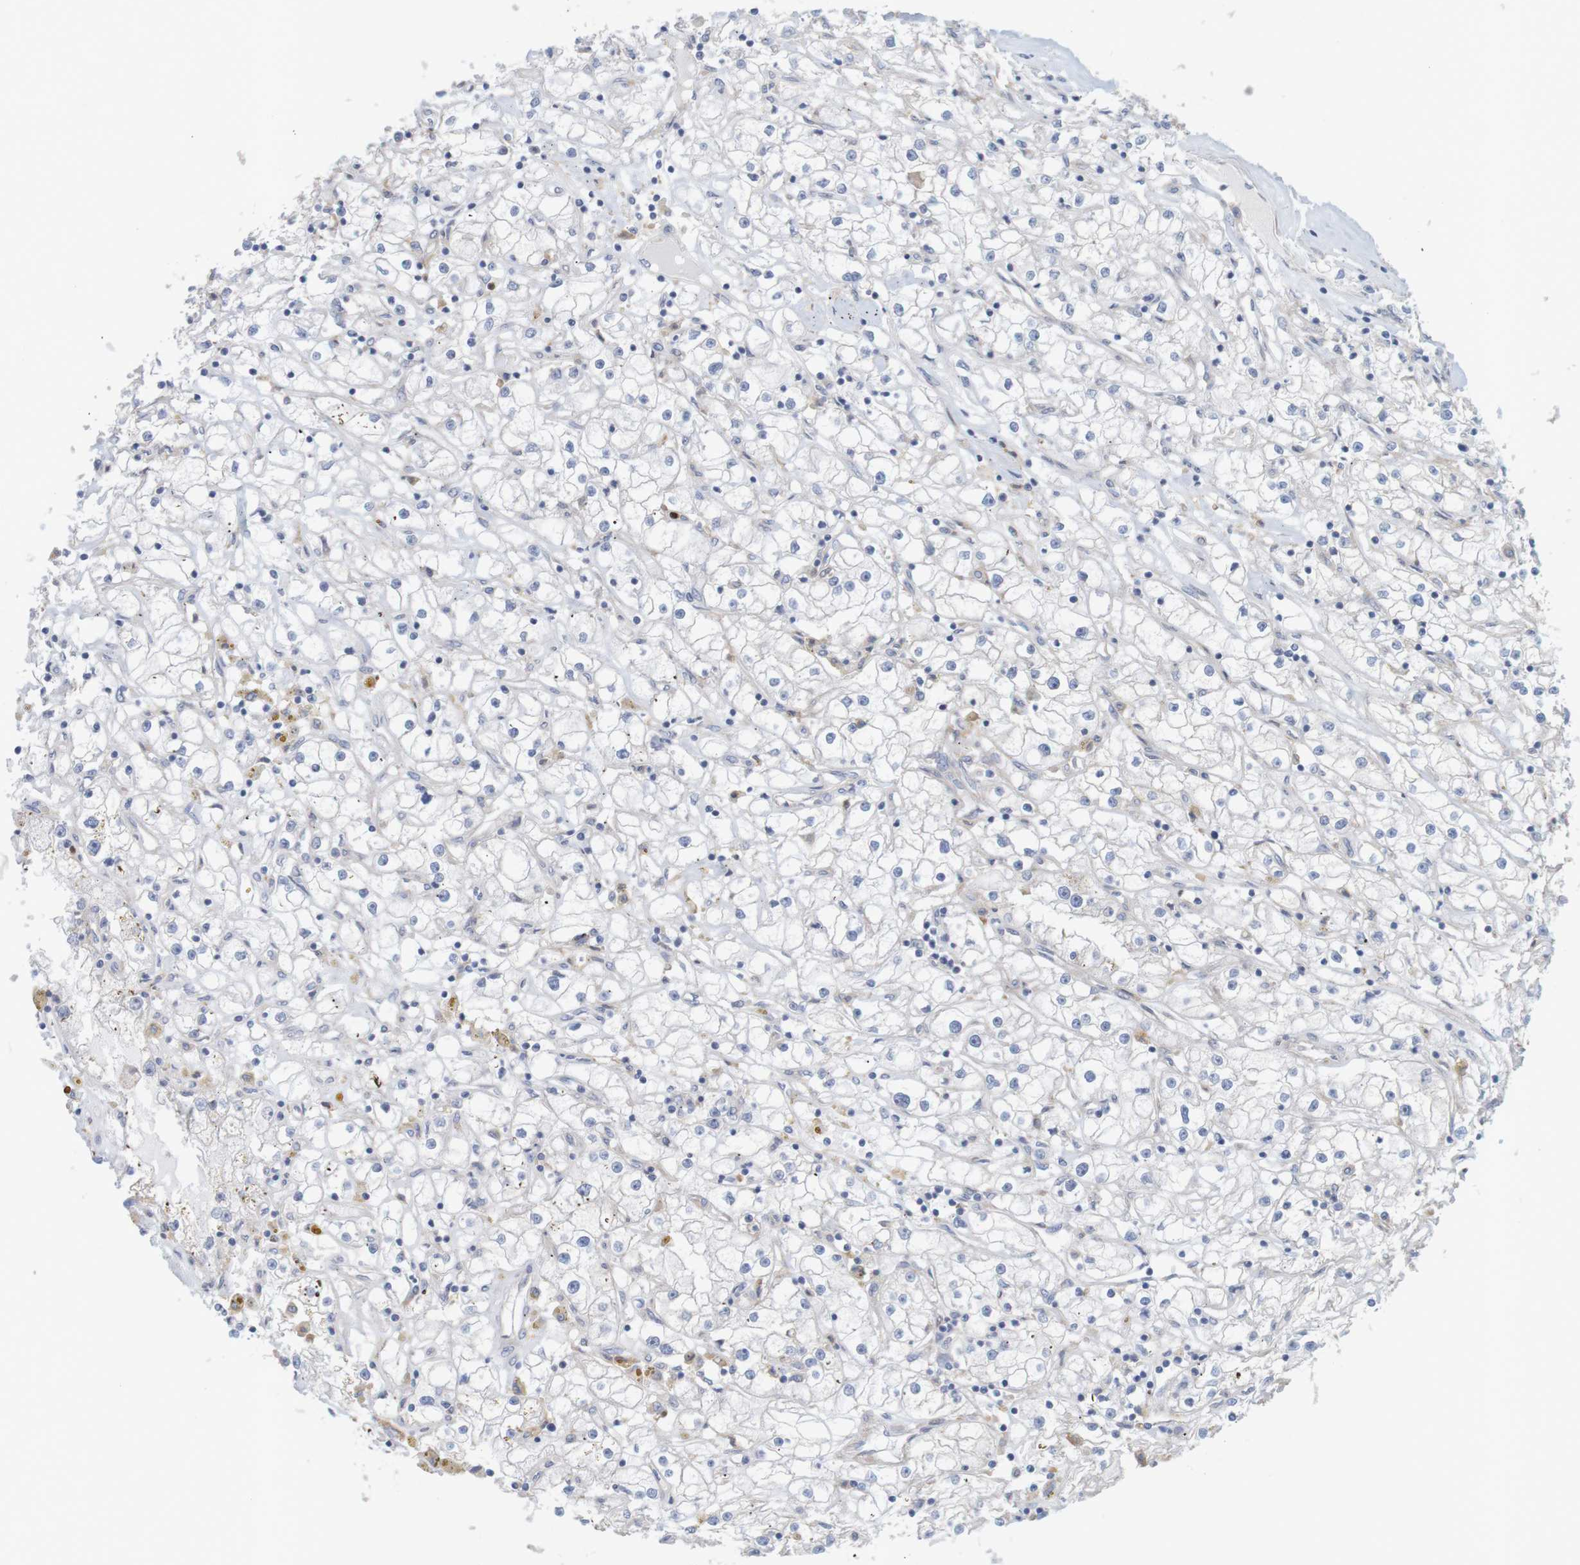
{"staining": {"intensity": "negative", "quantity": "none", "location": "none"}, "tissue": "renal cancer", "cell_type": "Tumor cells", "image_type": "cancer", "snomed": [{"axis": "morphology", "description": "Adenocarcinoma, NOS"}, {"axis": "topography", "description": "Kidney"}], "caption": "Histopathology image shows no significant protein expression in tumor cells of renal adenocarcinoma.", "gene": "KRT23", "patient": {"sex": "male", "age": 56}}